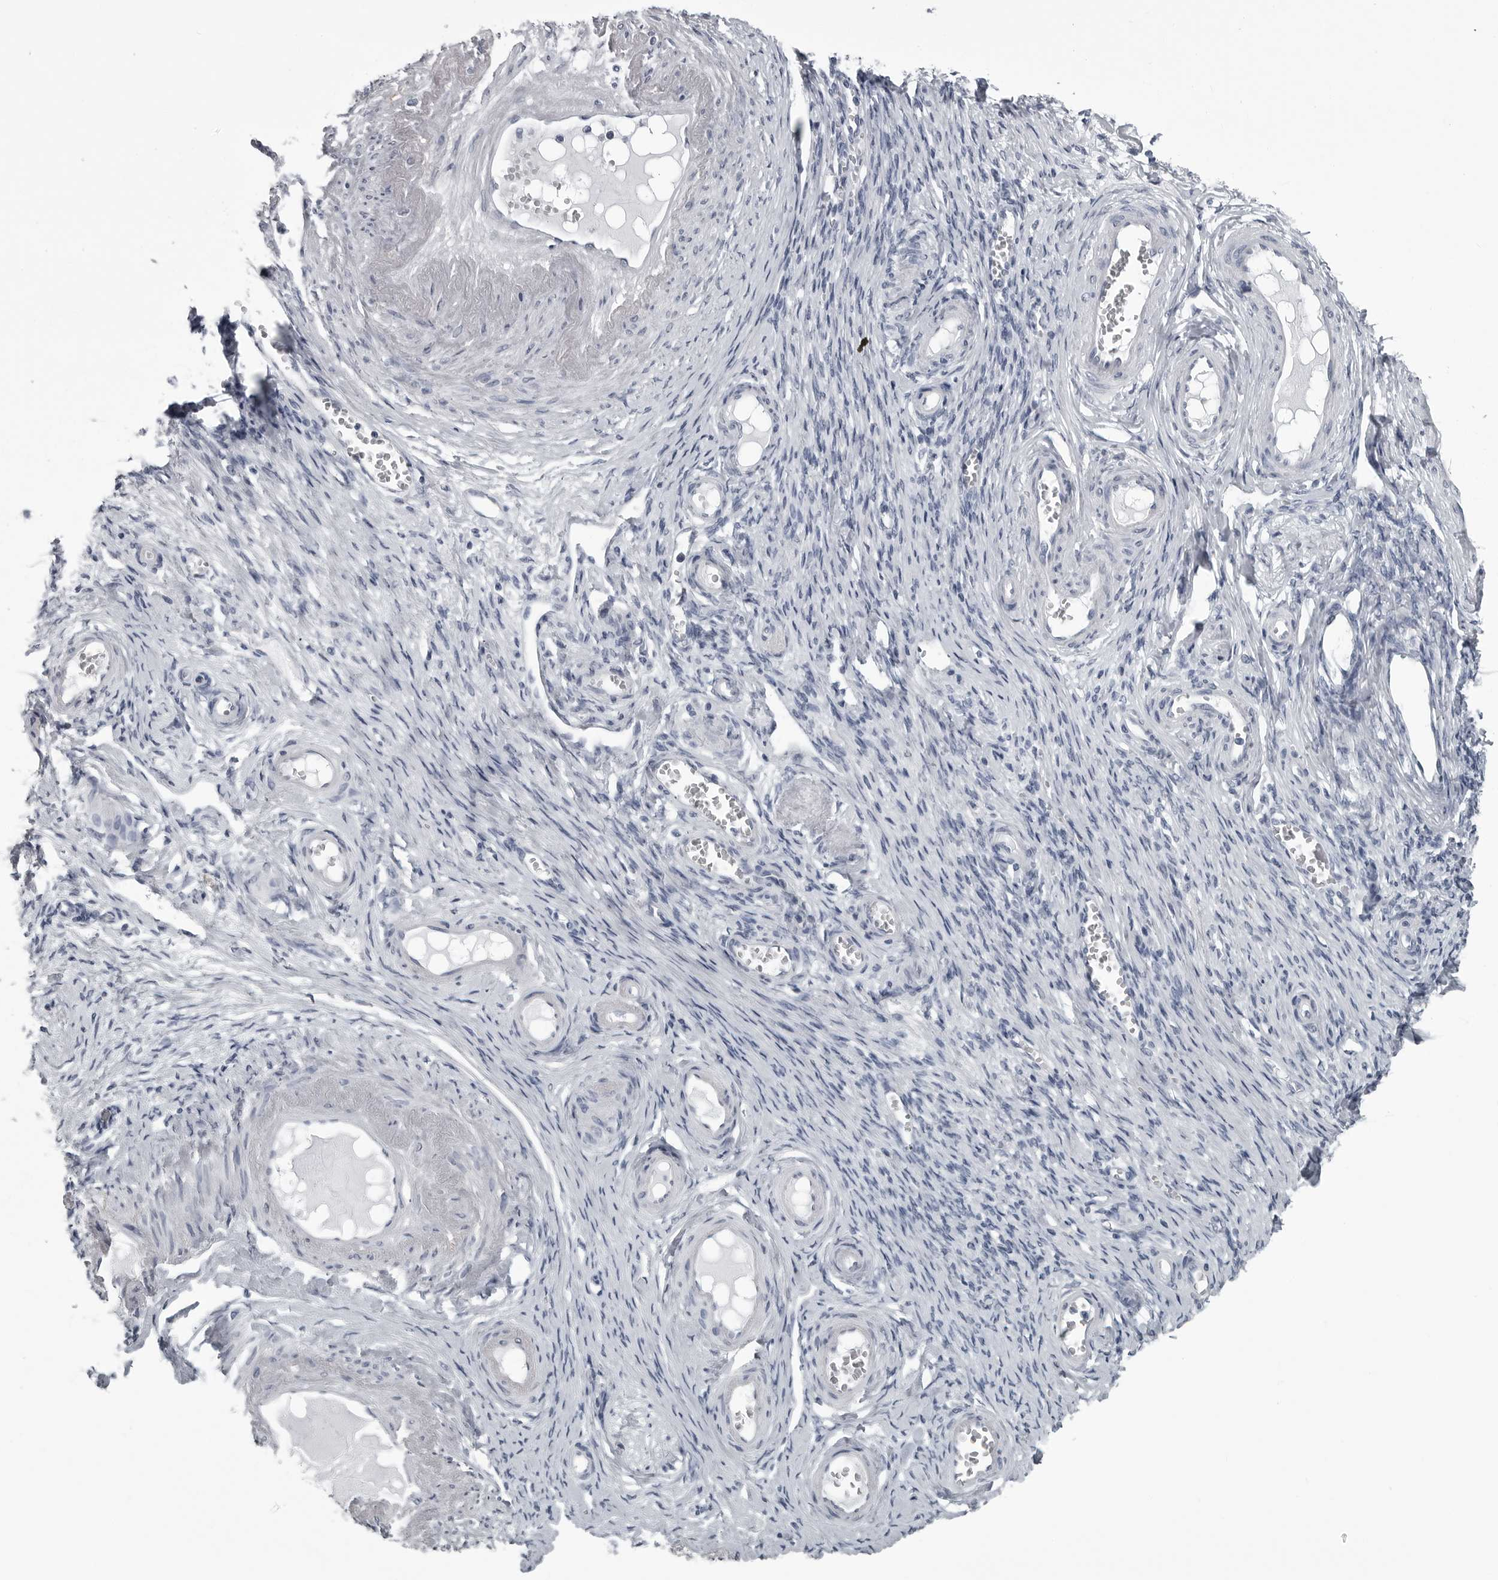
{"staining": {"intensity": "negative", "quantity": "none", "location": "none"}, "tissue": "adipose tissue", "cell_type": "Adipocytes", "image_type": "normal", "snomed": [{"axis": "morphology", "description": "Normal tissue, NOS"}, {"axis": "topography", "description": "Vascular tissue"}, {"axis": "topography", "description": "Fallopian tube"}, {"axis": "topography", "description": "Ovary"}], "caption": "Immunohistochemistry (IHC) histopathology image of unremarkable adipose tissue: adipose tissue stained with DAB (3,3'-diaminobenzidine) demonstrates no significant protein expression in adipocytes.", "gene": "MYOC", "patient": {"sex": "female", "age": 67}}